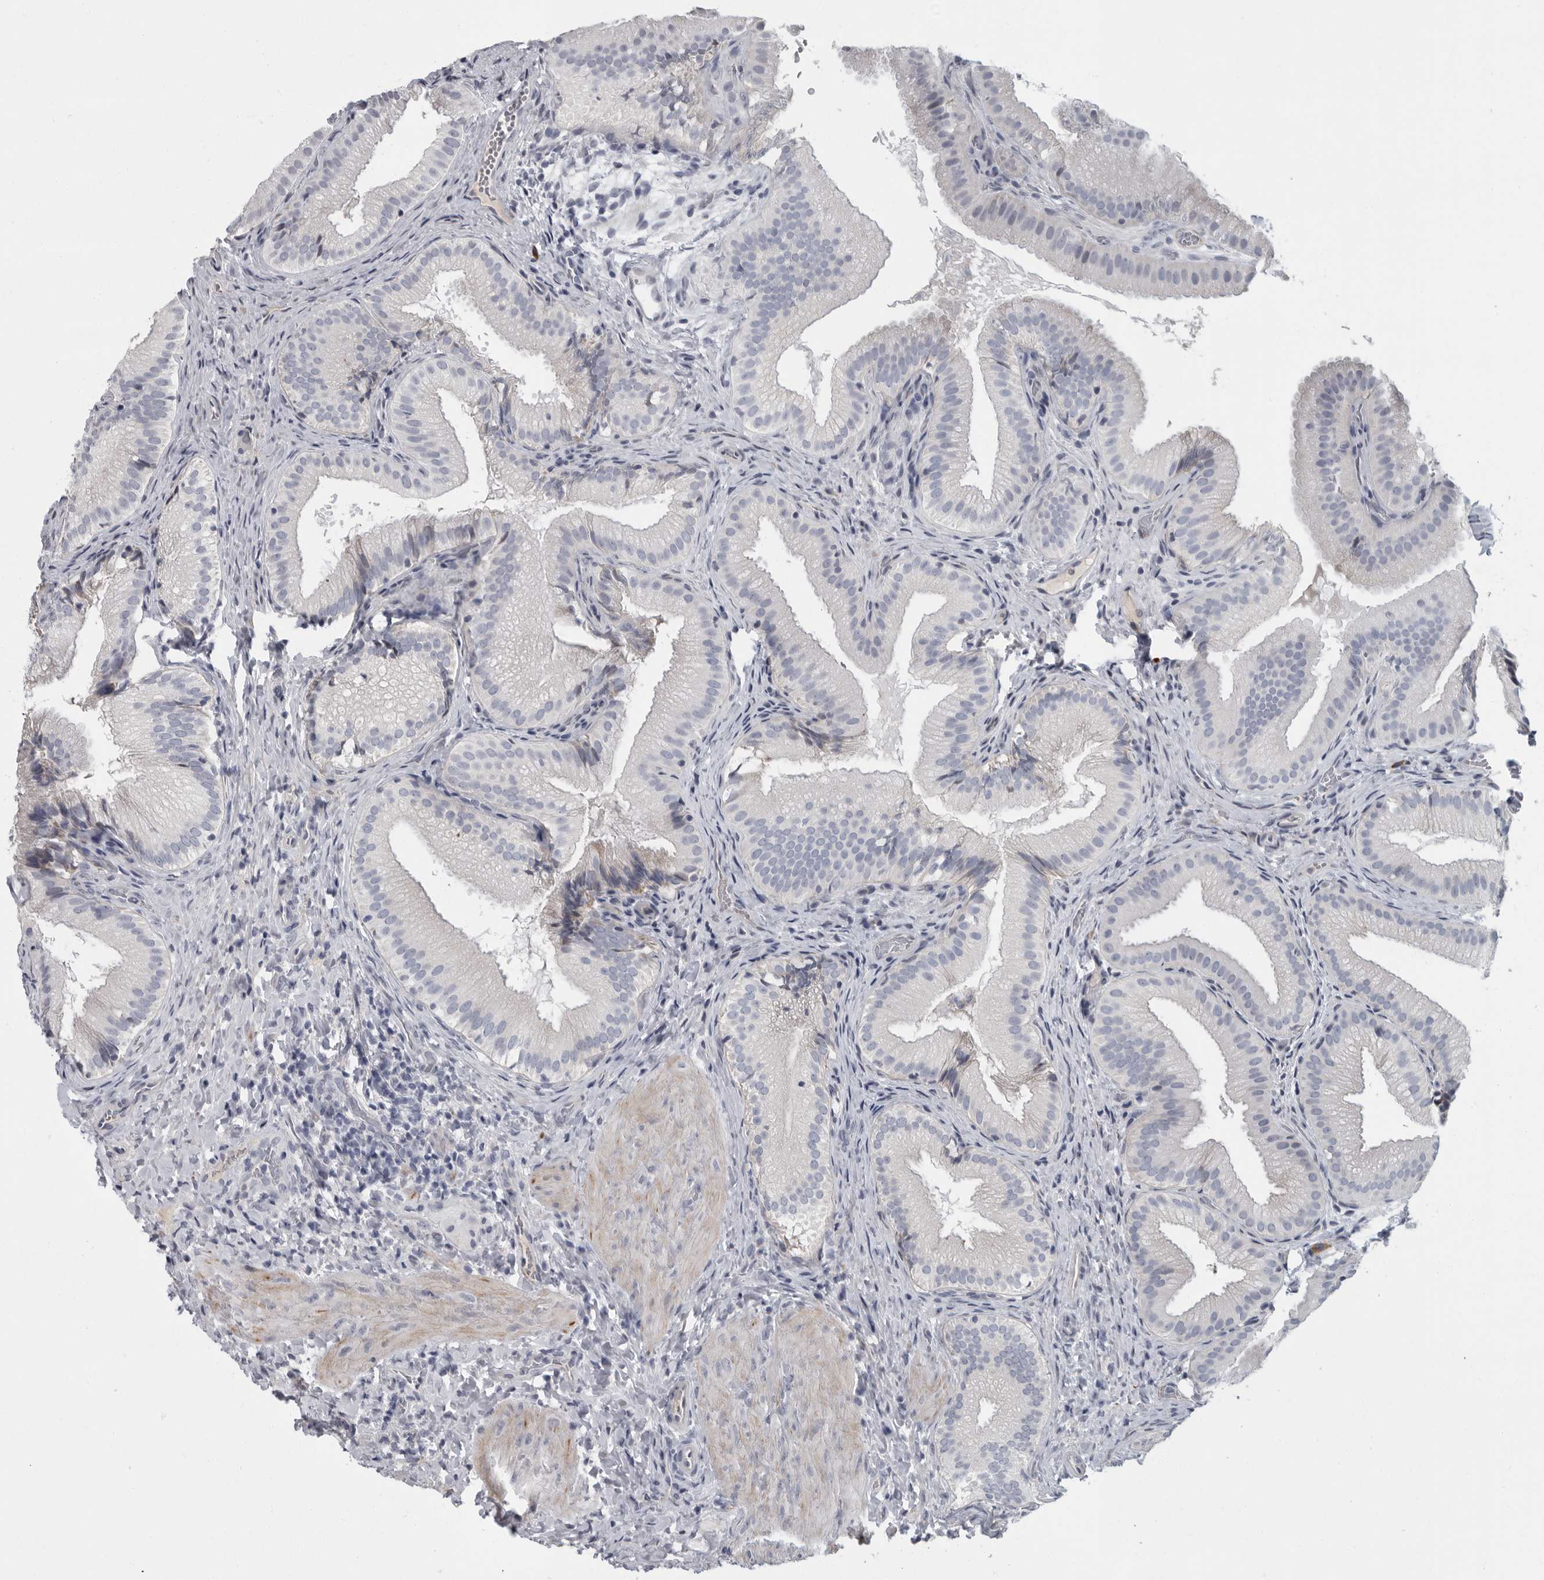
{"staining": {"intensity": "negative", "quantity": "none", "location": "none"}, "tissue": "gallbladder", "cell_type": "Glandular cells", "image_type": "normal", "snomed": [{"axis": "morphology", "description": "Normal tissue, NOS"}, {"axis": "topography", "description": "Gallbladder"}], "caption": "This is an immunohistochemistry micrograph of normal gallbladder. There is no staining in glandular cells.", "gene": "SLC25A39", "patient": {"sex": "female", "age": 30}}